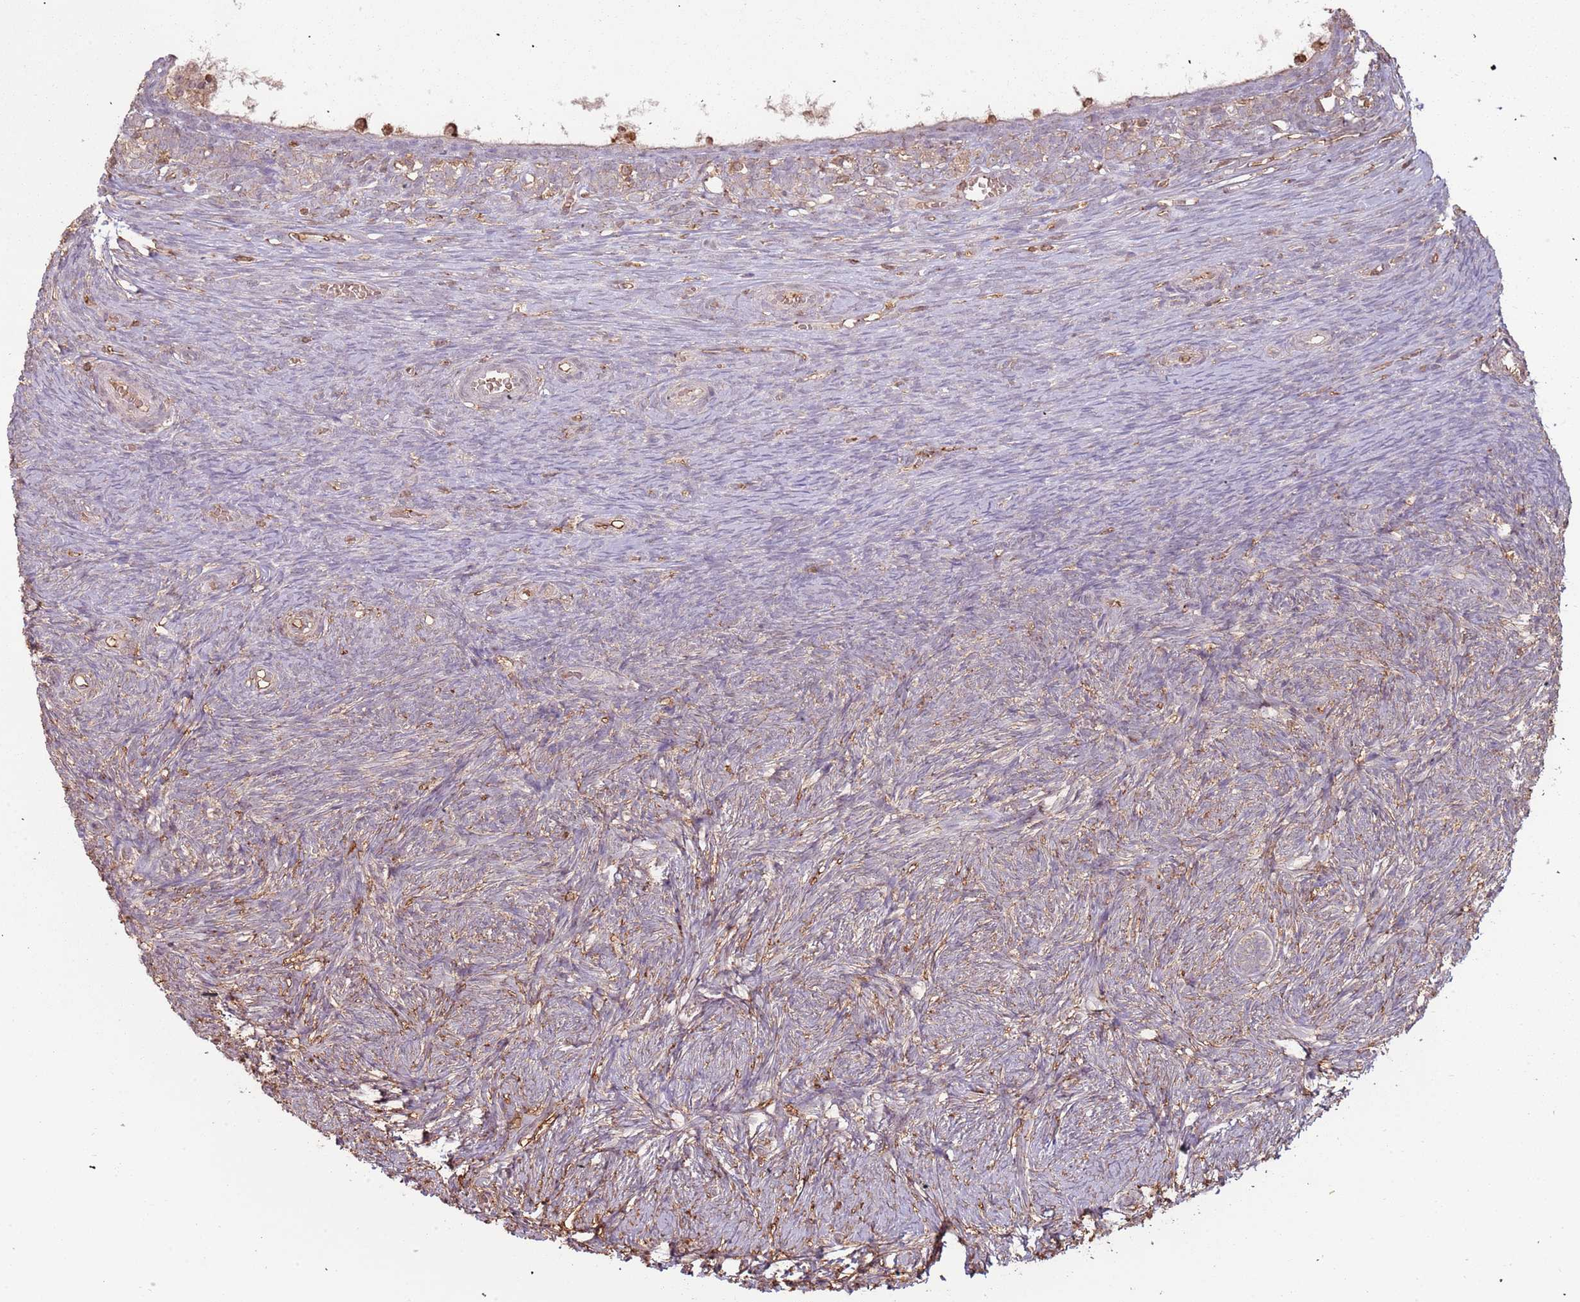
{"staining": {"intensity": "weak", "quantity": "<25%", "location": "cytoplasmic/membranous"}, "tissue": "ovary", "cell_type": "Ovarian stroma cells", "image_type": "normal", "snomed": [{"axis": "morphology", "description": "Normal tissue, NOS"}, {"axis": "topography", "description": "Ovary"}], "caption": "This is a image of immunohistochemistry staining of benign ovary, which shows no staining in ovarian stroma cells.", "gene": "ATOSB", "patient": {"sex": "female", "age": 39}}